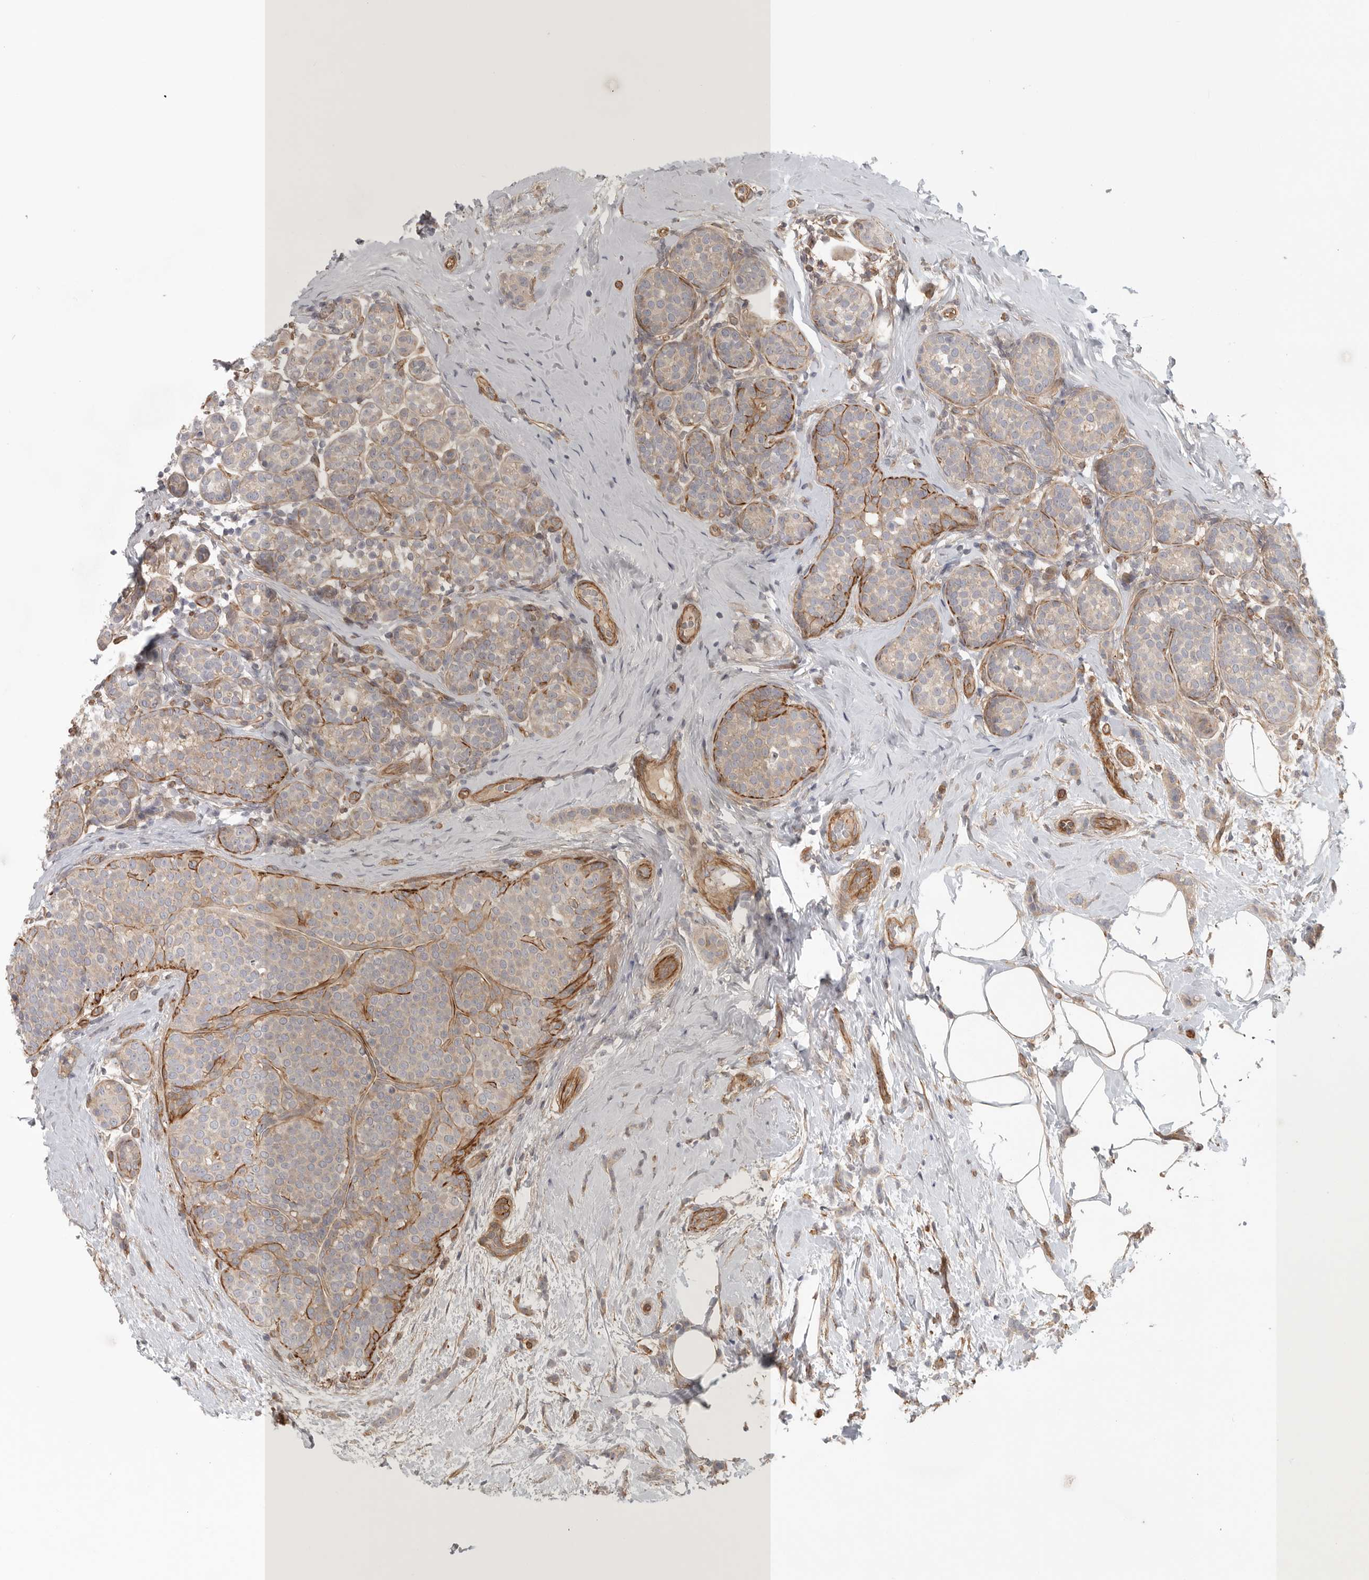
{"staining": {"intensity": "weak", "quantity": ">75%", "location": "cytoplasmic/membranous"}, "tissue": "breast cancer", "cell_type": "Tumor cells", "image_type": "cancer", "snomed": [{"axis": "morphology", "description": "Lobular carcinoma, in situ"}, {"axis": "morphology", "description": "Lobular carcinoma"}, {"axis": "topography", "description": "Breast"}], "caption": "The image shows a brown stain indicating the presence of a protein in the cytoplasmic/membranous of tumor cells in lobular carcinoma (breast).", "gene": "LONRF1", "patient": {"sex": "female", "age": 41}}